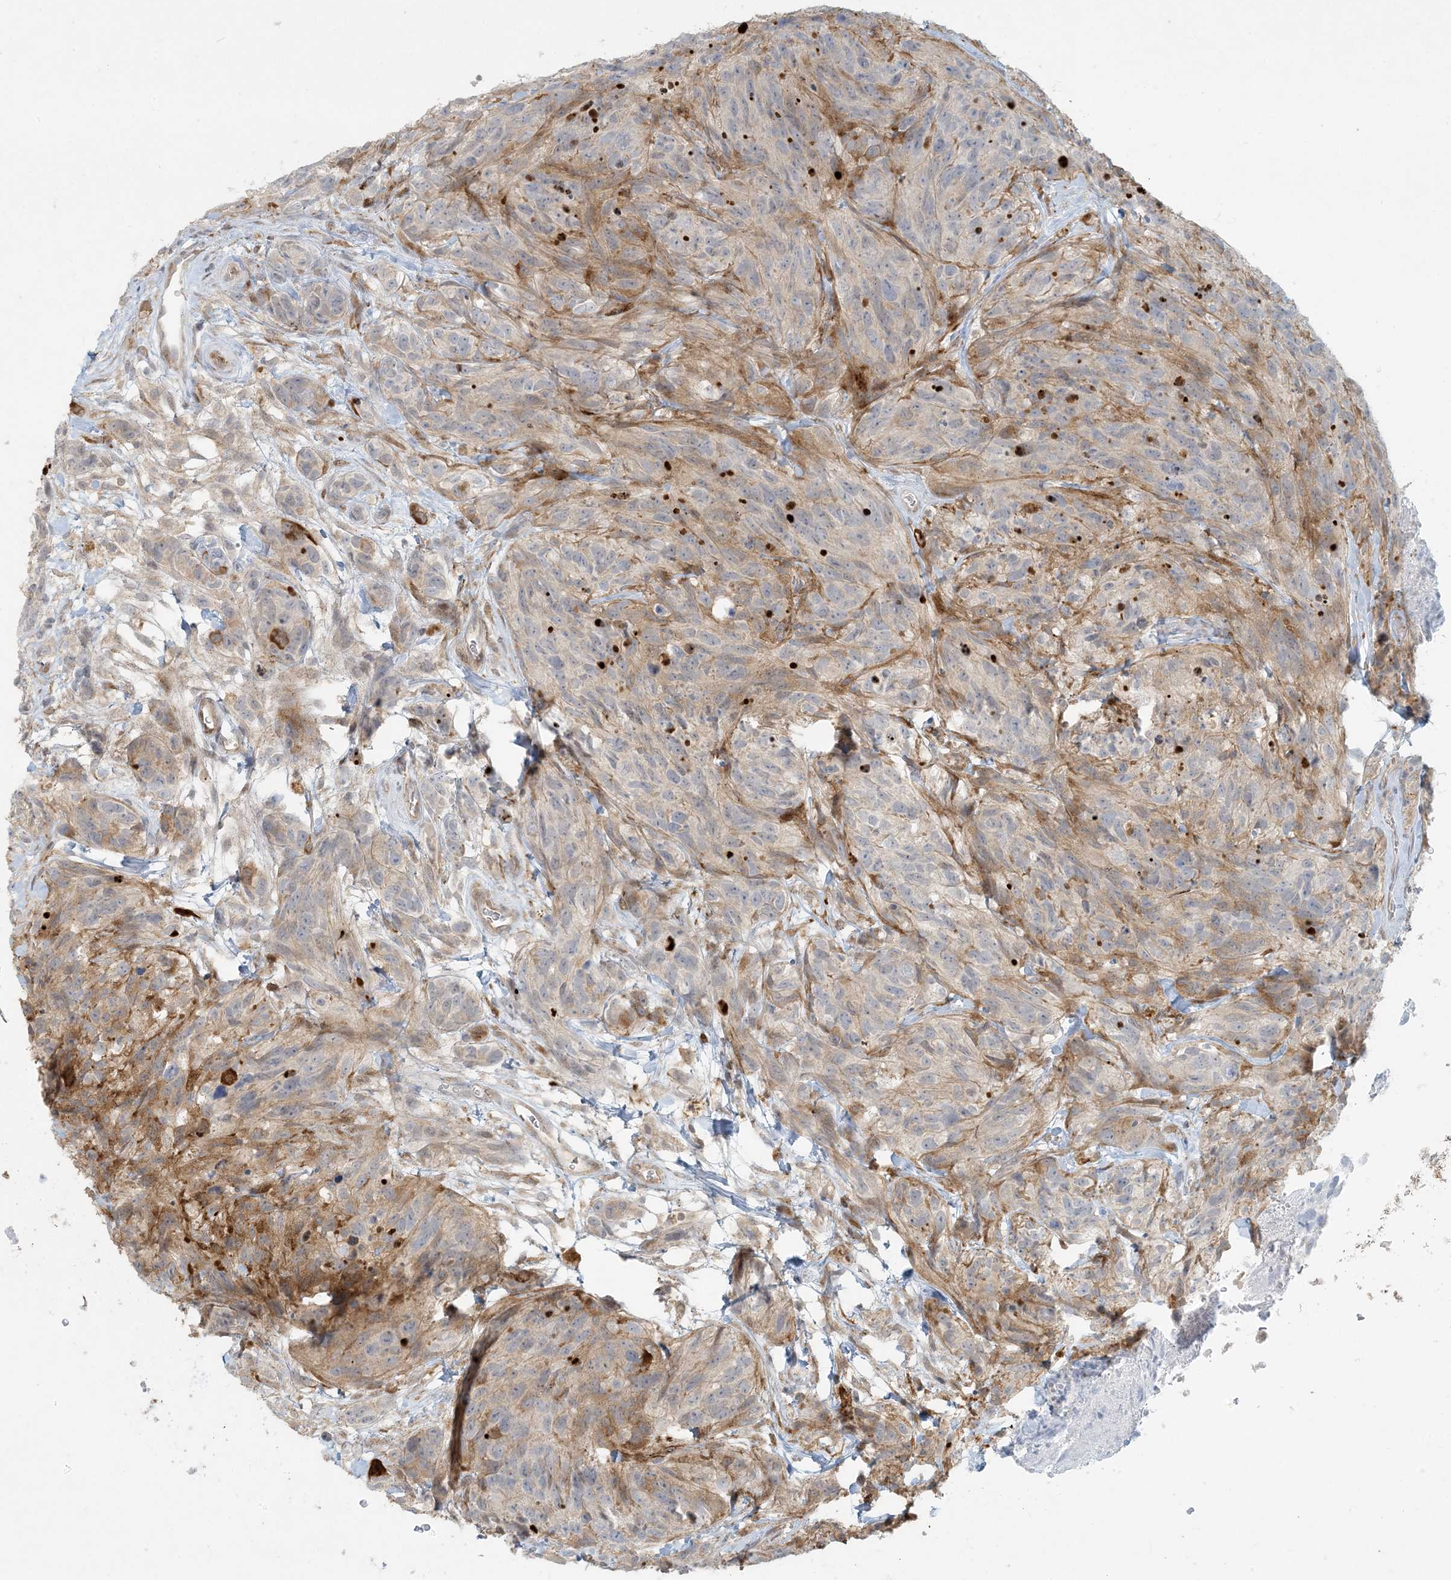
{"staining": {"intensity": "weak", "quantity": "25%-75%", "location": "cytoplasmic/membranous"}, "tissue": "glioma", "cell_type": "Tumor cells", "image_type": "cancer", "snomed": [{"axis": "morphology", "description": "Glioma, malignant, High grade"}, {"axis": "topography", "description": "Brain"}], "caption": "This histopathology image reveals IHC staining of human glioma, with low weak cytoplasmic/membranous expression in approximately 25%-75% of tumor cells.", "gene": "BCORL1", "patient": {"sex": "male", "age": 69}}